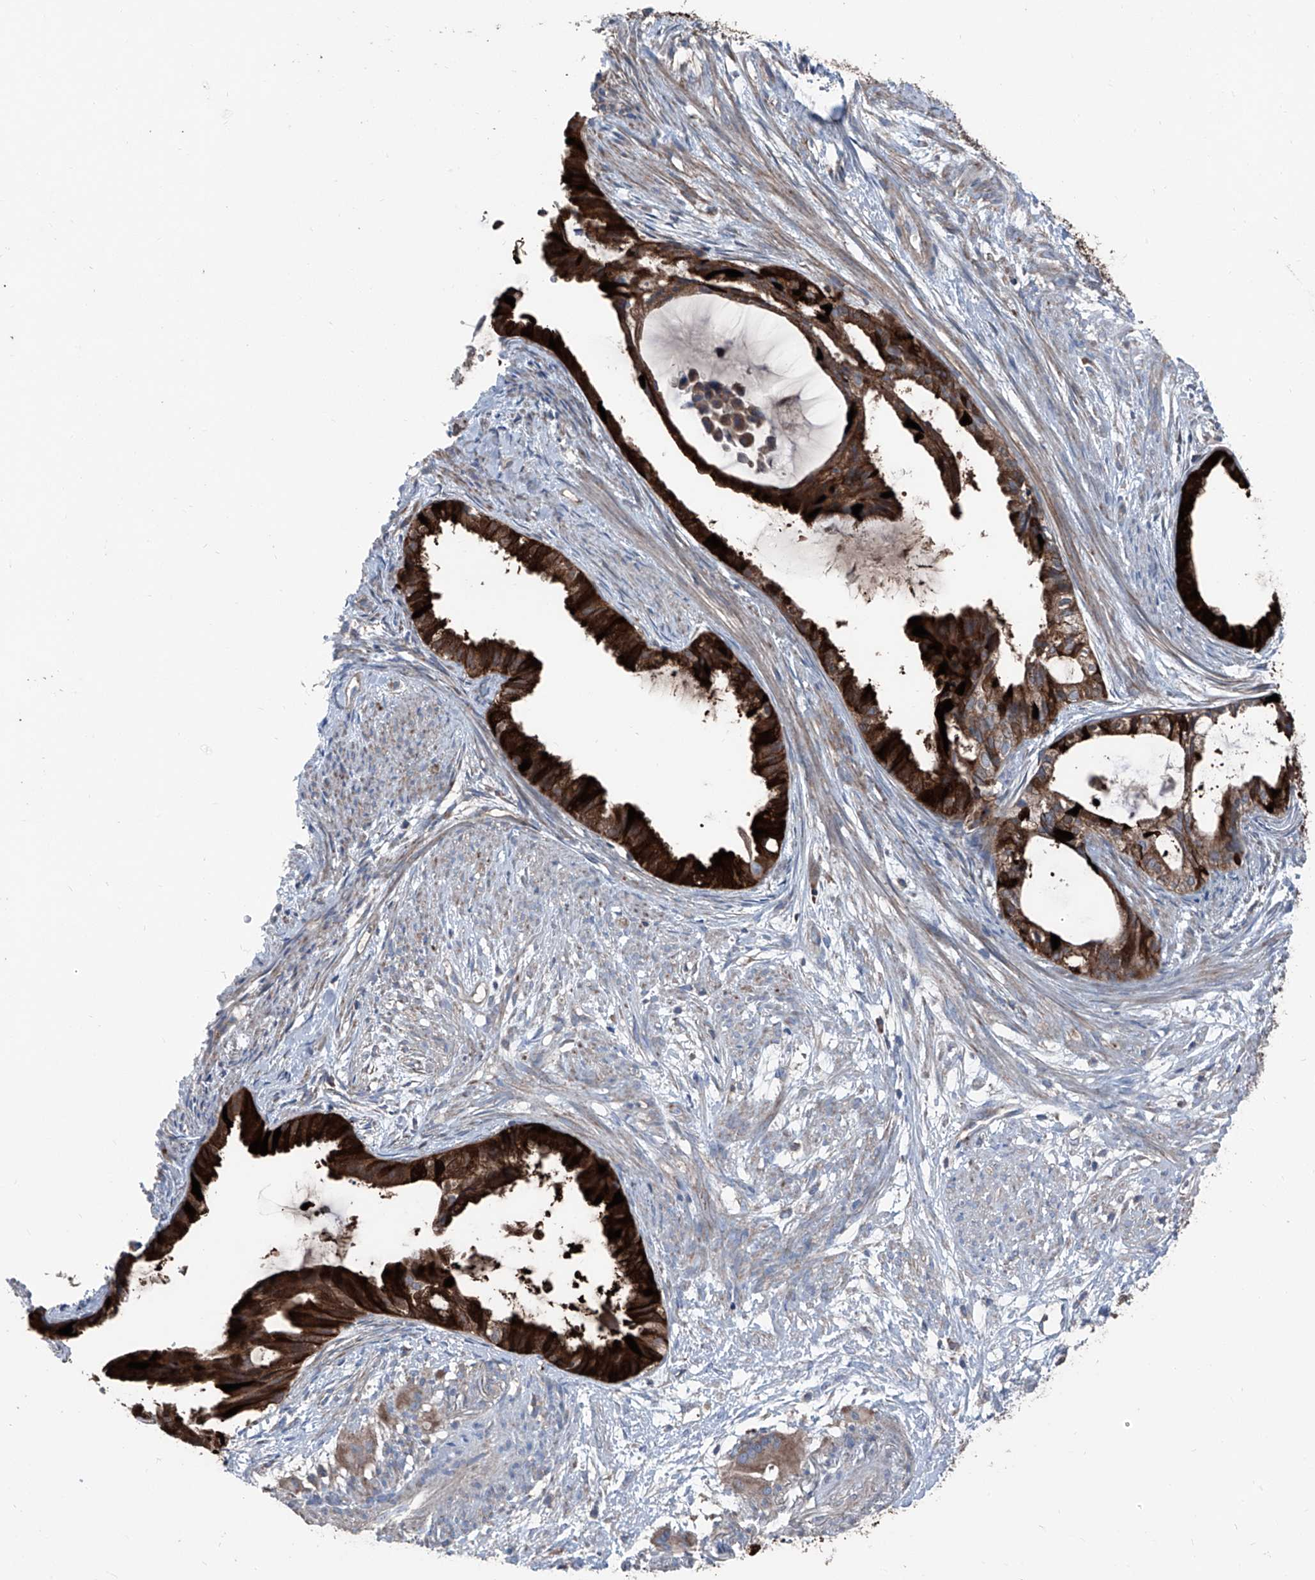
{"staining": {"intensity": "strong", "quantity": ">75%", "location": "cytoplasmic/membranous"}, "tissue": "cervical cancer", "cell_type": "Tumor cells", "image_type": "cancer", "snomed": [{"axis": "morphology", "description": "Normal tissue, NOS"}, {"axis": "morphology", "description": "Adenocarcinoma, NOS"}, {"axis": "topography", "description": "Cervix"}, {"axis": "topography", "description": "Endometrium"}], "caption": "Protein staining of cervical cancer tissue reveals strong cytoplasmic/membranous expression in about >75% of tumor cells.", "gene": "GPAT3", "patient": {"sex": "female", "age": 86}}